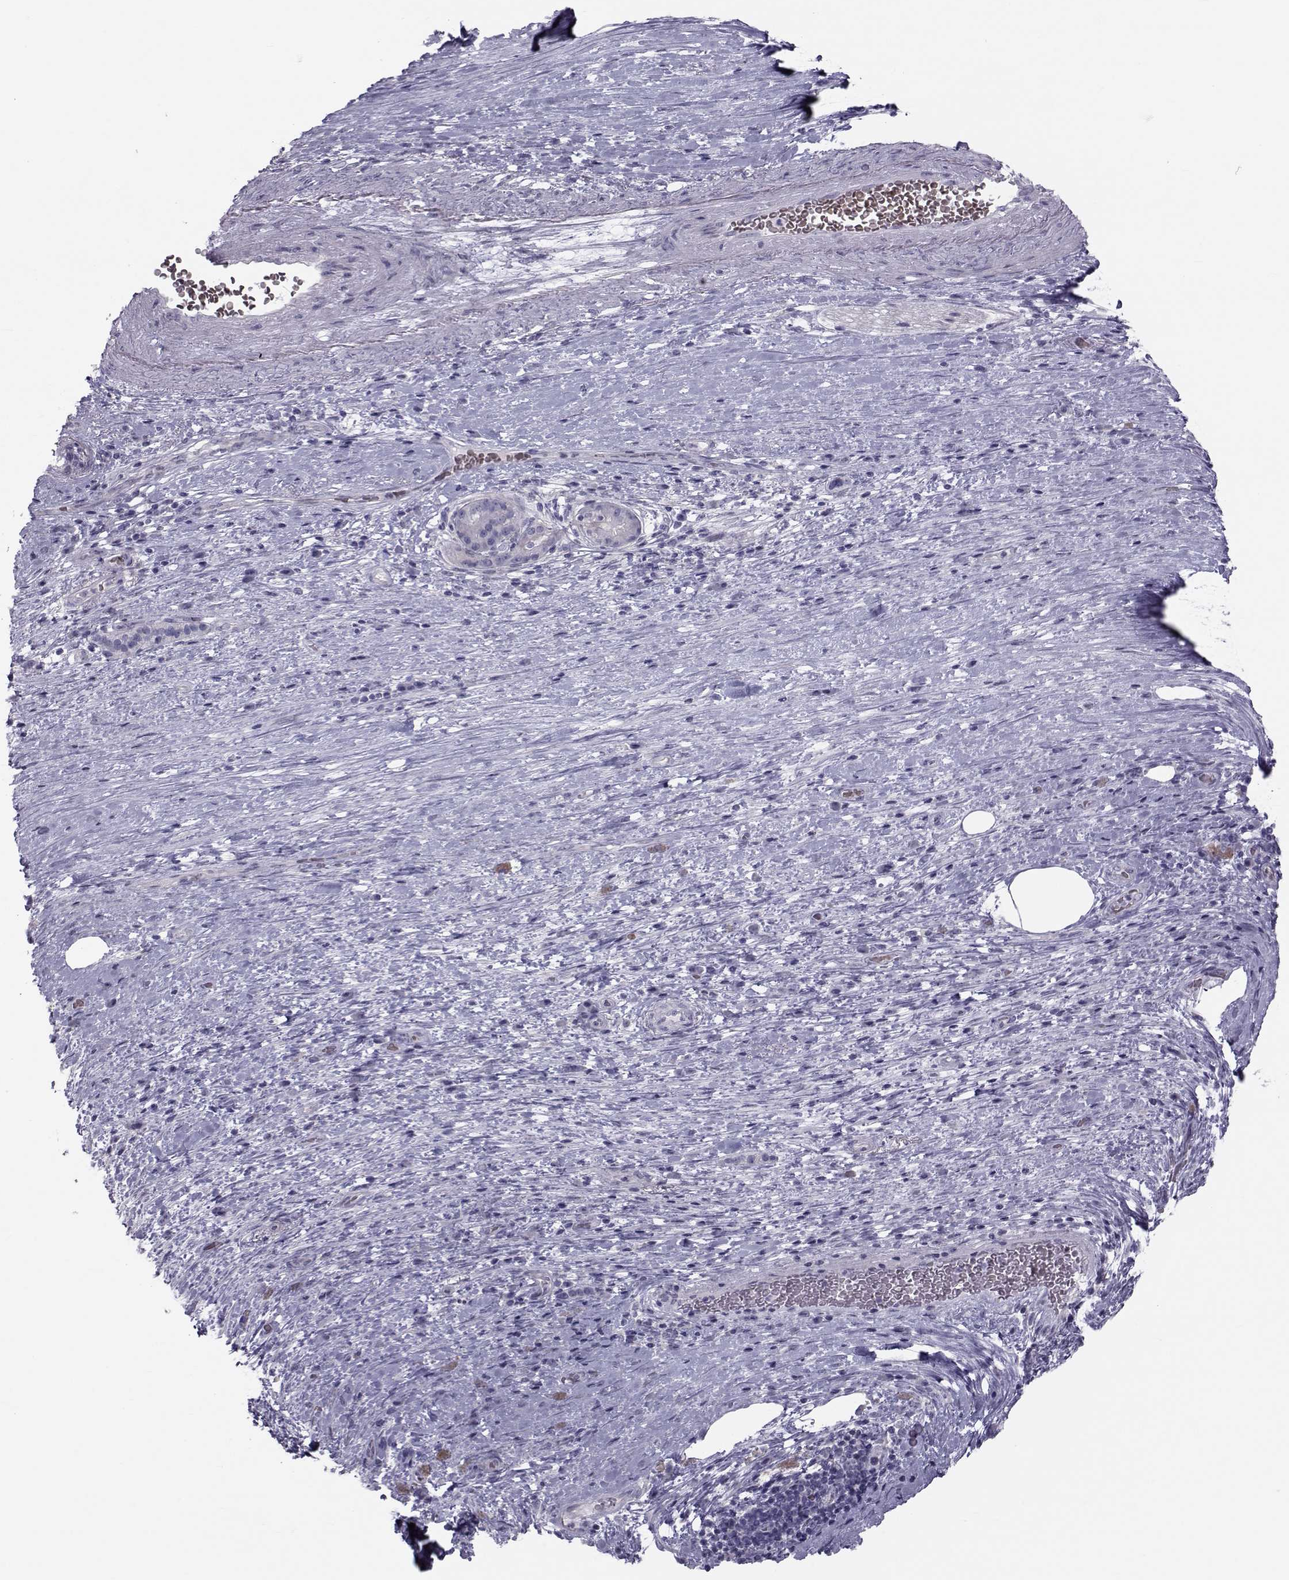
{"staining": {"intensity": "negative", "quantity": "none", "location": "none"}, "tissue": "pancreatic cancer", "cell_type": "Tumor cells", "image_type": "cancer", "snomed": [{"axis": "morphology", "description": "Adenocarcinoma, NOS"}, {"axis": "topography", "description": "Pancreas"}], "caption": "Photomicrograph shows no significant protein expression in tumor cells of adenocarcinoma (pancreatic).", "gene": "GARIN3", "patient": {"sex": "male", "age": 63}}